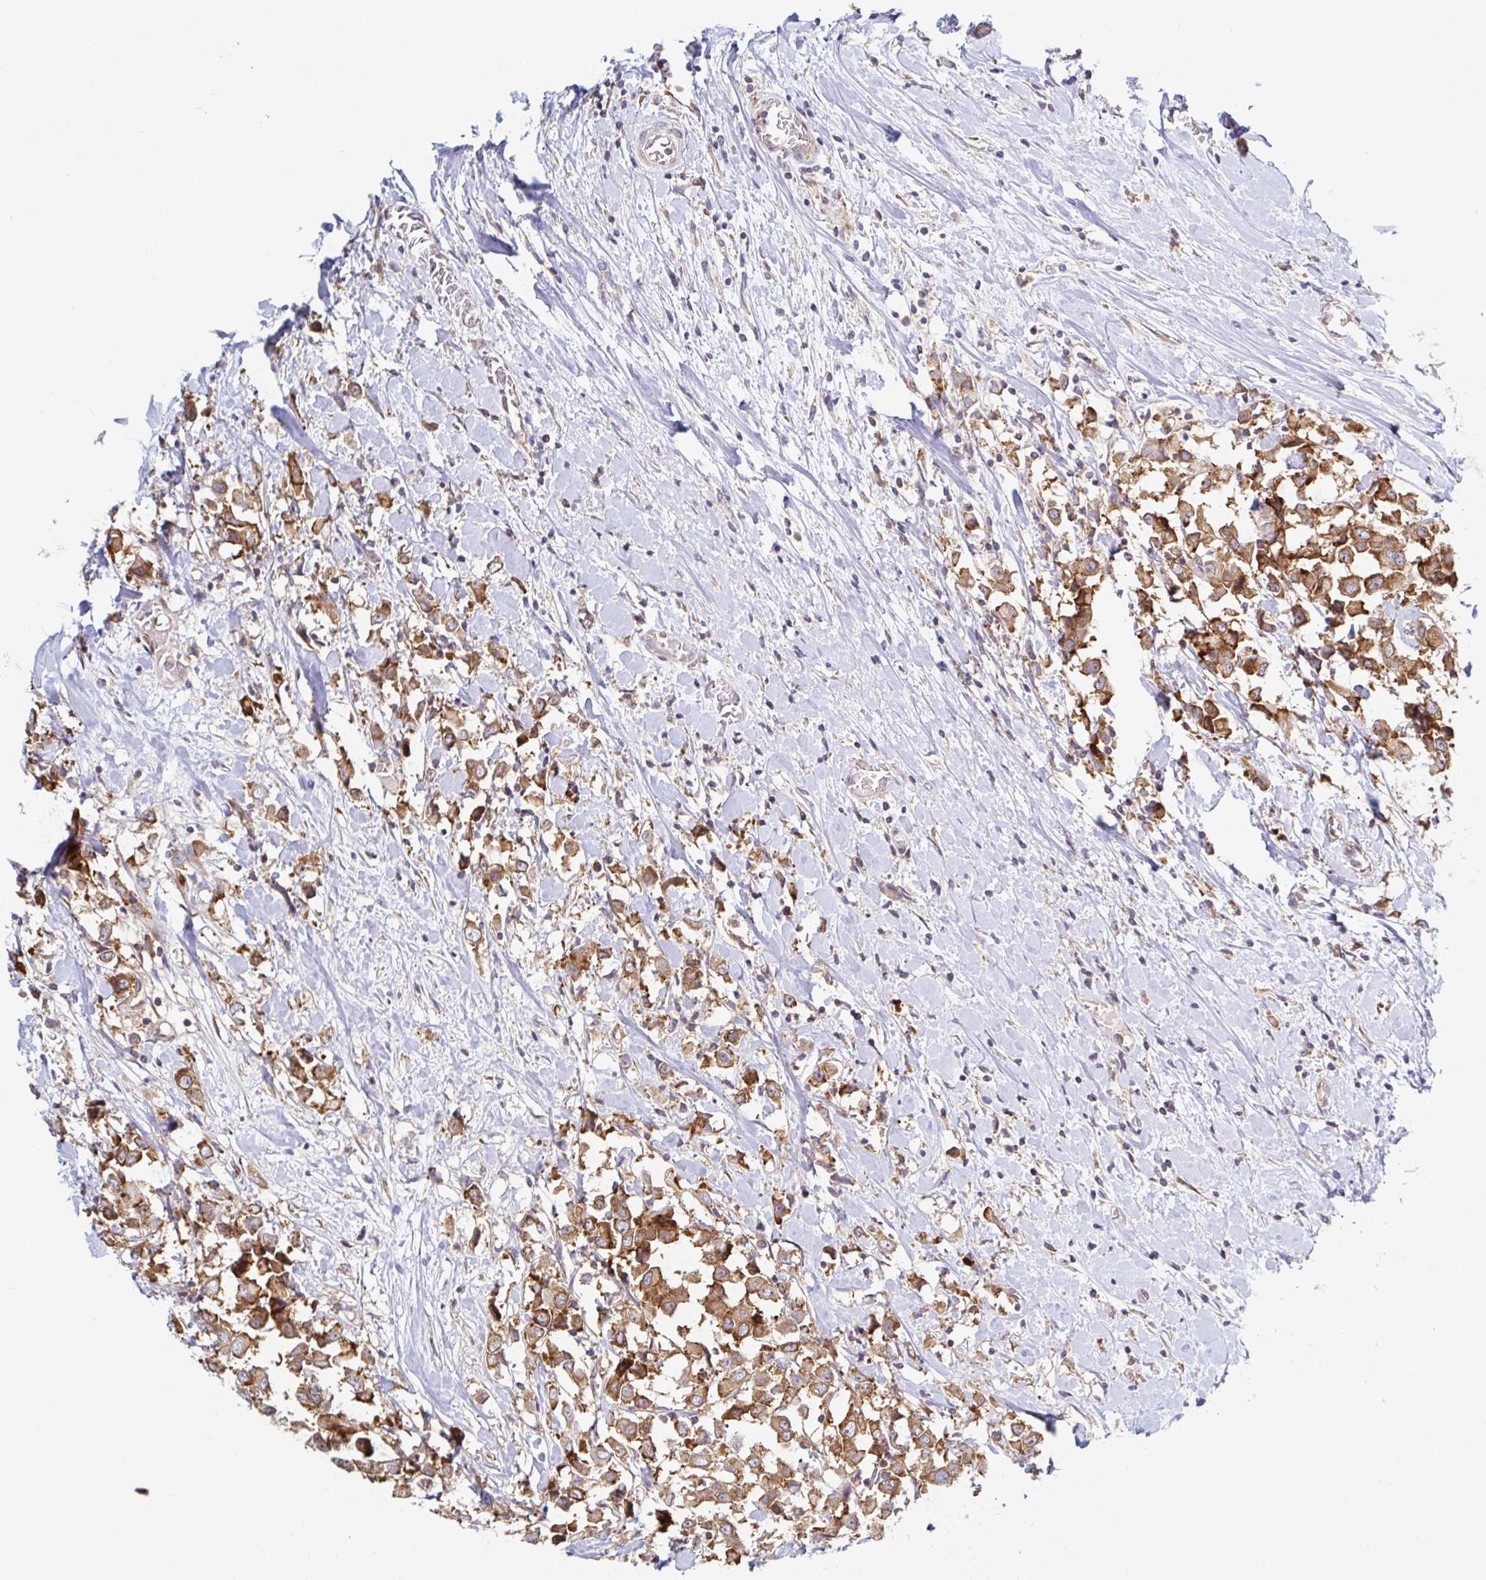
{"staining": {"intensity": "moderate", "quantity": ">75%", "location": "cytoplasmic/membranous"}, "tissue": "breast cancer", "cell_type": "Tumor cells", "image_type": "cancer", "snomed": [{"axis": "morphology", "description": "Duct carcinoma"}, {"axis": "topography", "description": "Breast"}], "caption": "Breast invasive ductal carcinoma stained with a protein marker demonstrates moderate staining in tumor cells.", "gene": "LARP1", "patient": {"sex": "female", "age": 61}}